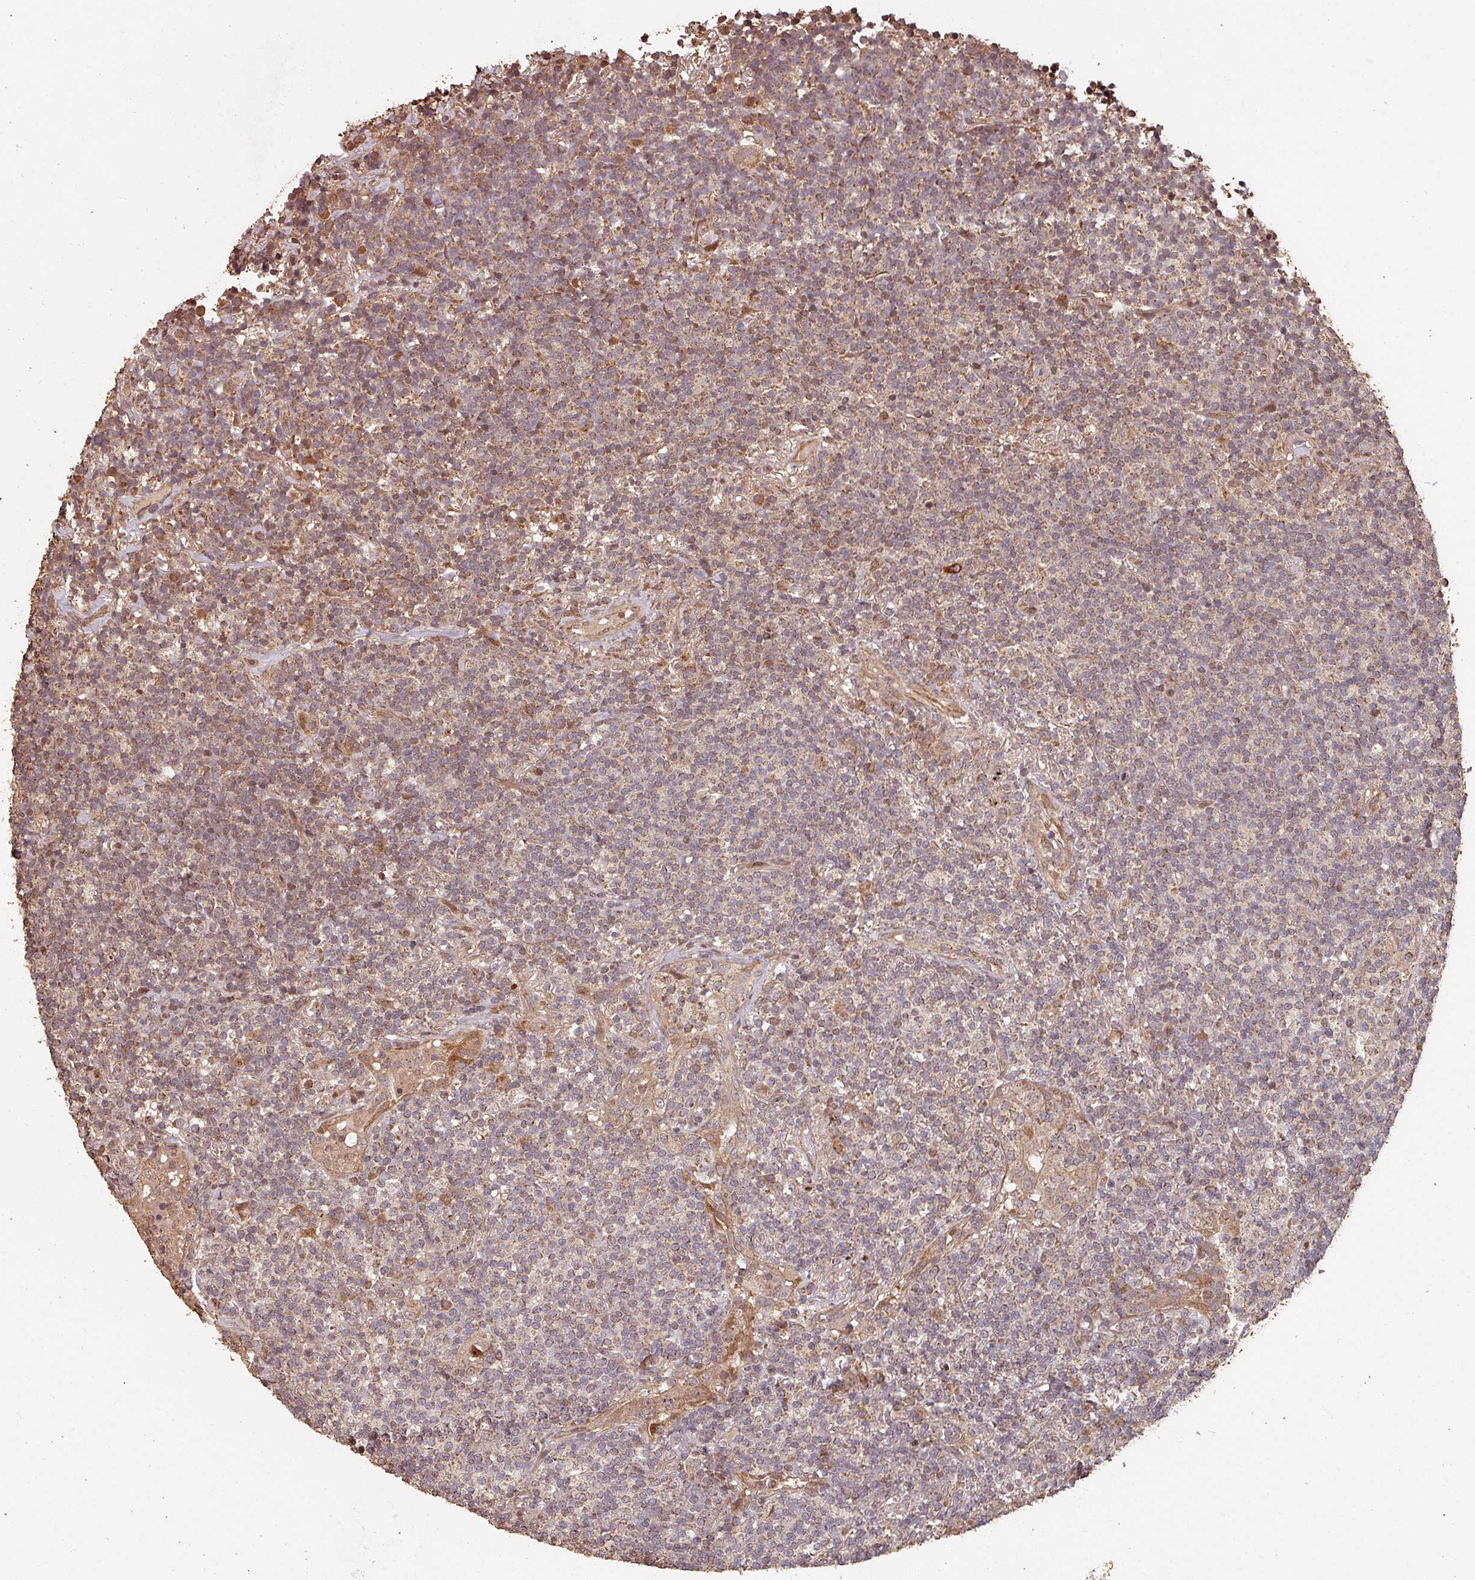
{"staining": {"intensity": "moderate", "quantity": "25%-75%", "location": "cytoplasmic/membranous,nuclear"}, "tissue": "lymphoma", "cell_type": "Tumor cells", "image_type": "cancer", "snomed": [{"axis": "morphology", "description": "Malignant lymphoma, non-Hodgkin's type, Low grade"}, {"axis": "topography", "description": "Lung"}], "caption": "A high-resolution histopathology image shows immunohistochemistry (IHC) staining of lymphoma, which exhibits moderate cytoplasmic/membranous and nuclear expression in about 25%-75% of tumor cells.", "gene": "EID1", "patient": {"sex": "female", "age": 71}}